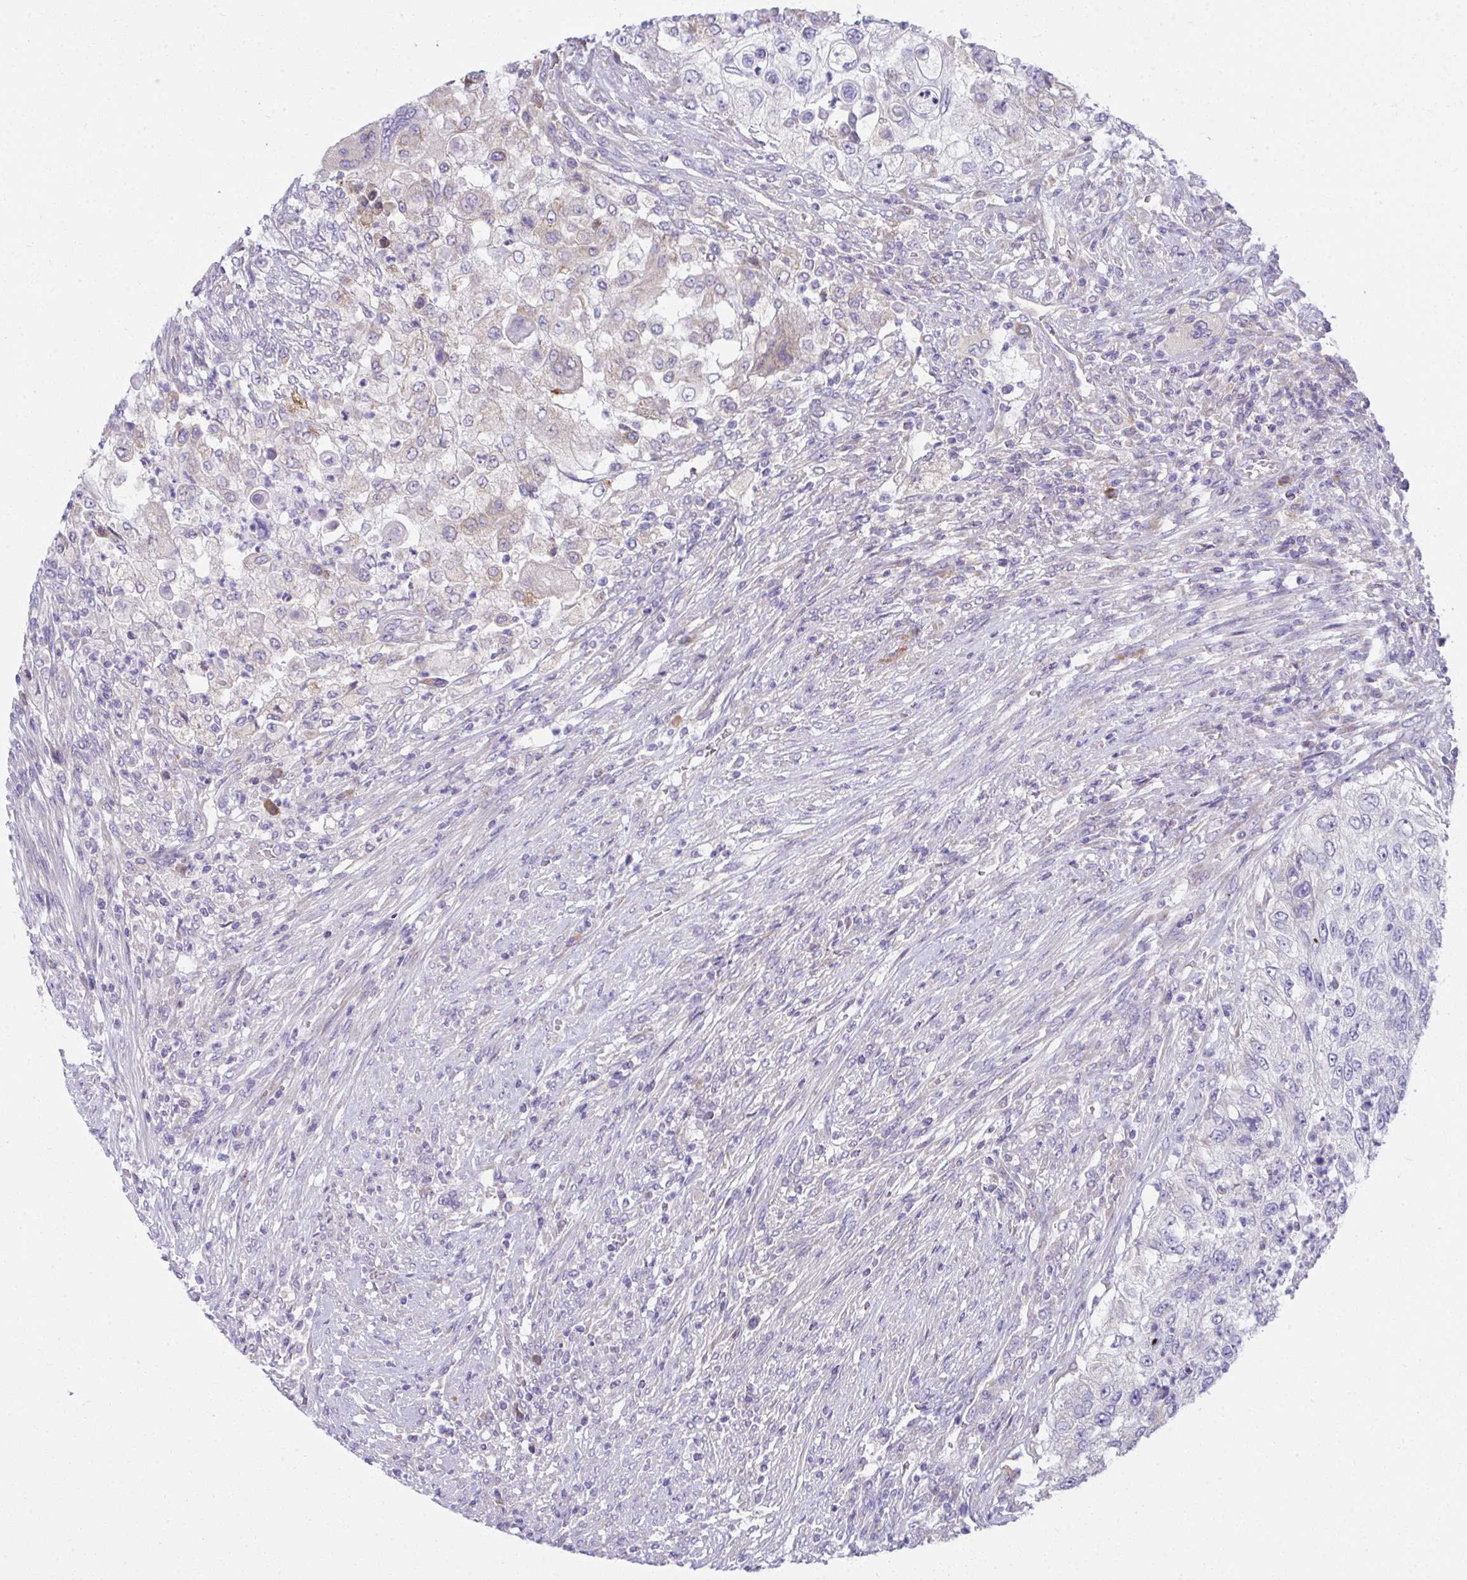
{"staining": {"intensity": "negative", "quantity": "none", "location": "none"}, "tissue": "urothelial cancer", "cell_type": "Tumor cells", "image_type": "cancer", "snomed": [{"axis": "morphology", "description": "Urothelial carcinoma, High grade"}, {"axis": "topography", "description": "Urinary bladder"}], "caption": "The histopathology image reveals no significant positivity in tumor cells of urothelial carcinoma (high-grade).", "gene": "FASLG", "patient": {"sex": "female", "age": 60}}